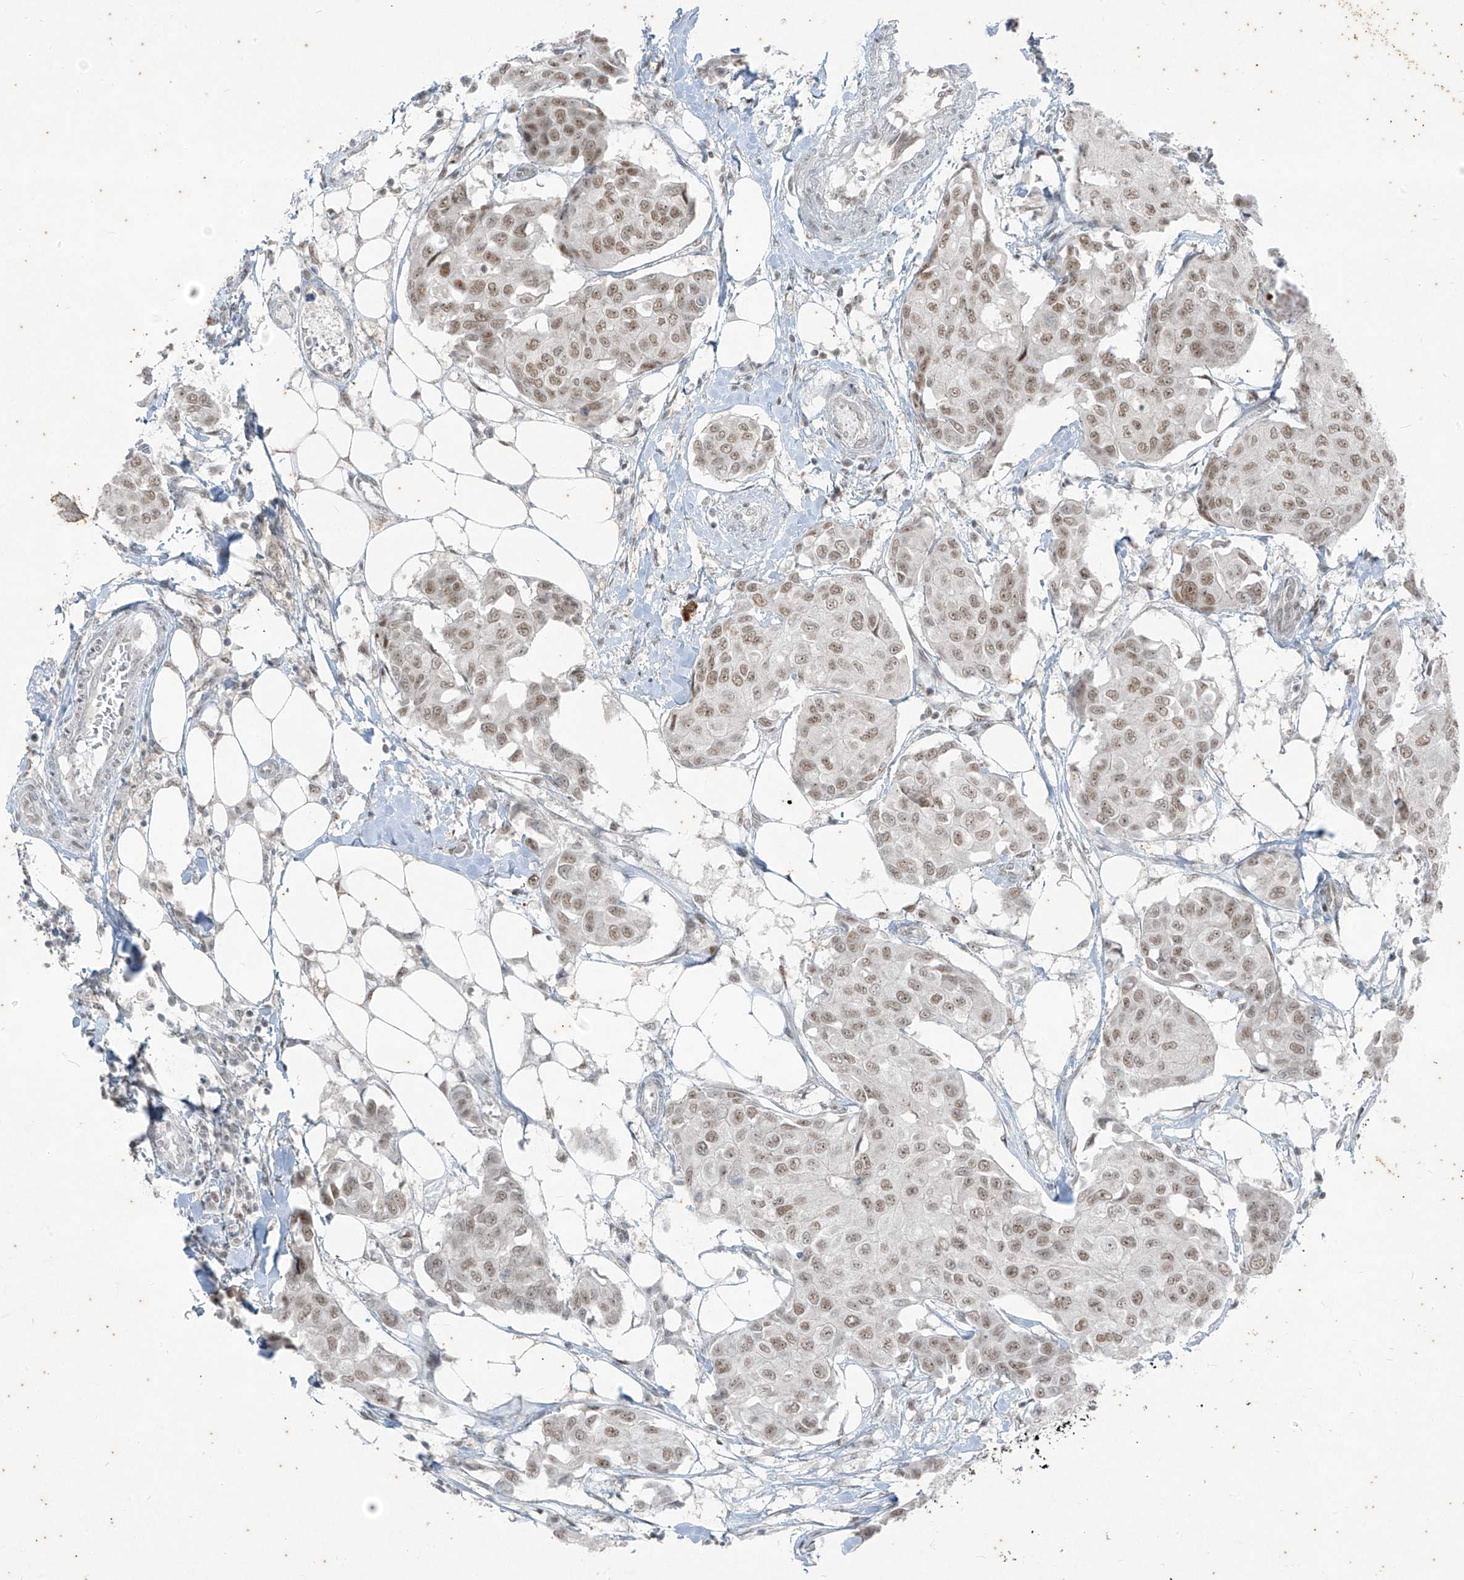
{"staining": {"intensity": "weak", "quantity": ">75%", "location": "nuclear"}, "tissue": "breast cancer", "cell_type": "Tumor cells", "image_type": "cancer", "snomed": [{"axis": "morphology", "description": "Duct carcinoma"}, {"axis": "topography", "description": "Breast"}], "caption": "This photomicrograph reveals immunohistochemistry (IHC) staining of breast invasive ductal carcinoma, with low weak nuclear staining in approximately >75% of tumor cells.", "gene": "ZNF354B", "patient": {"sex": "female", "age": 80}}